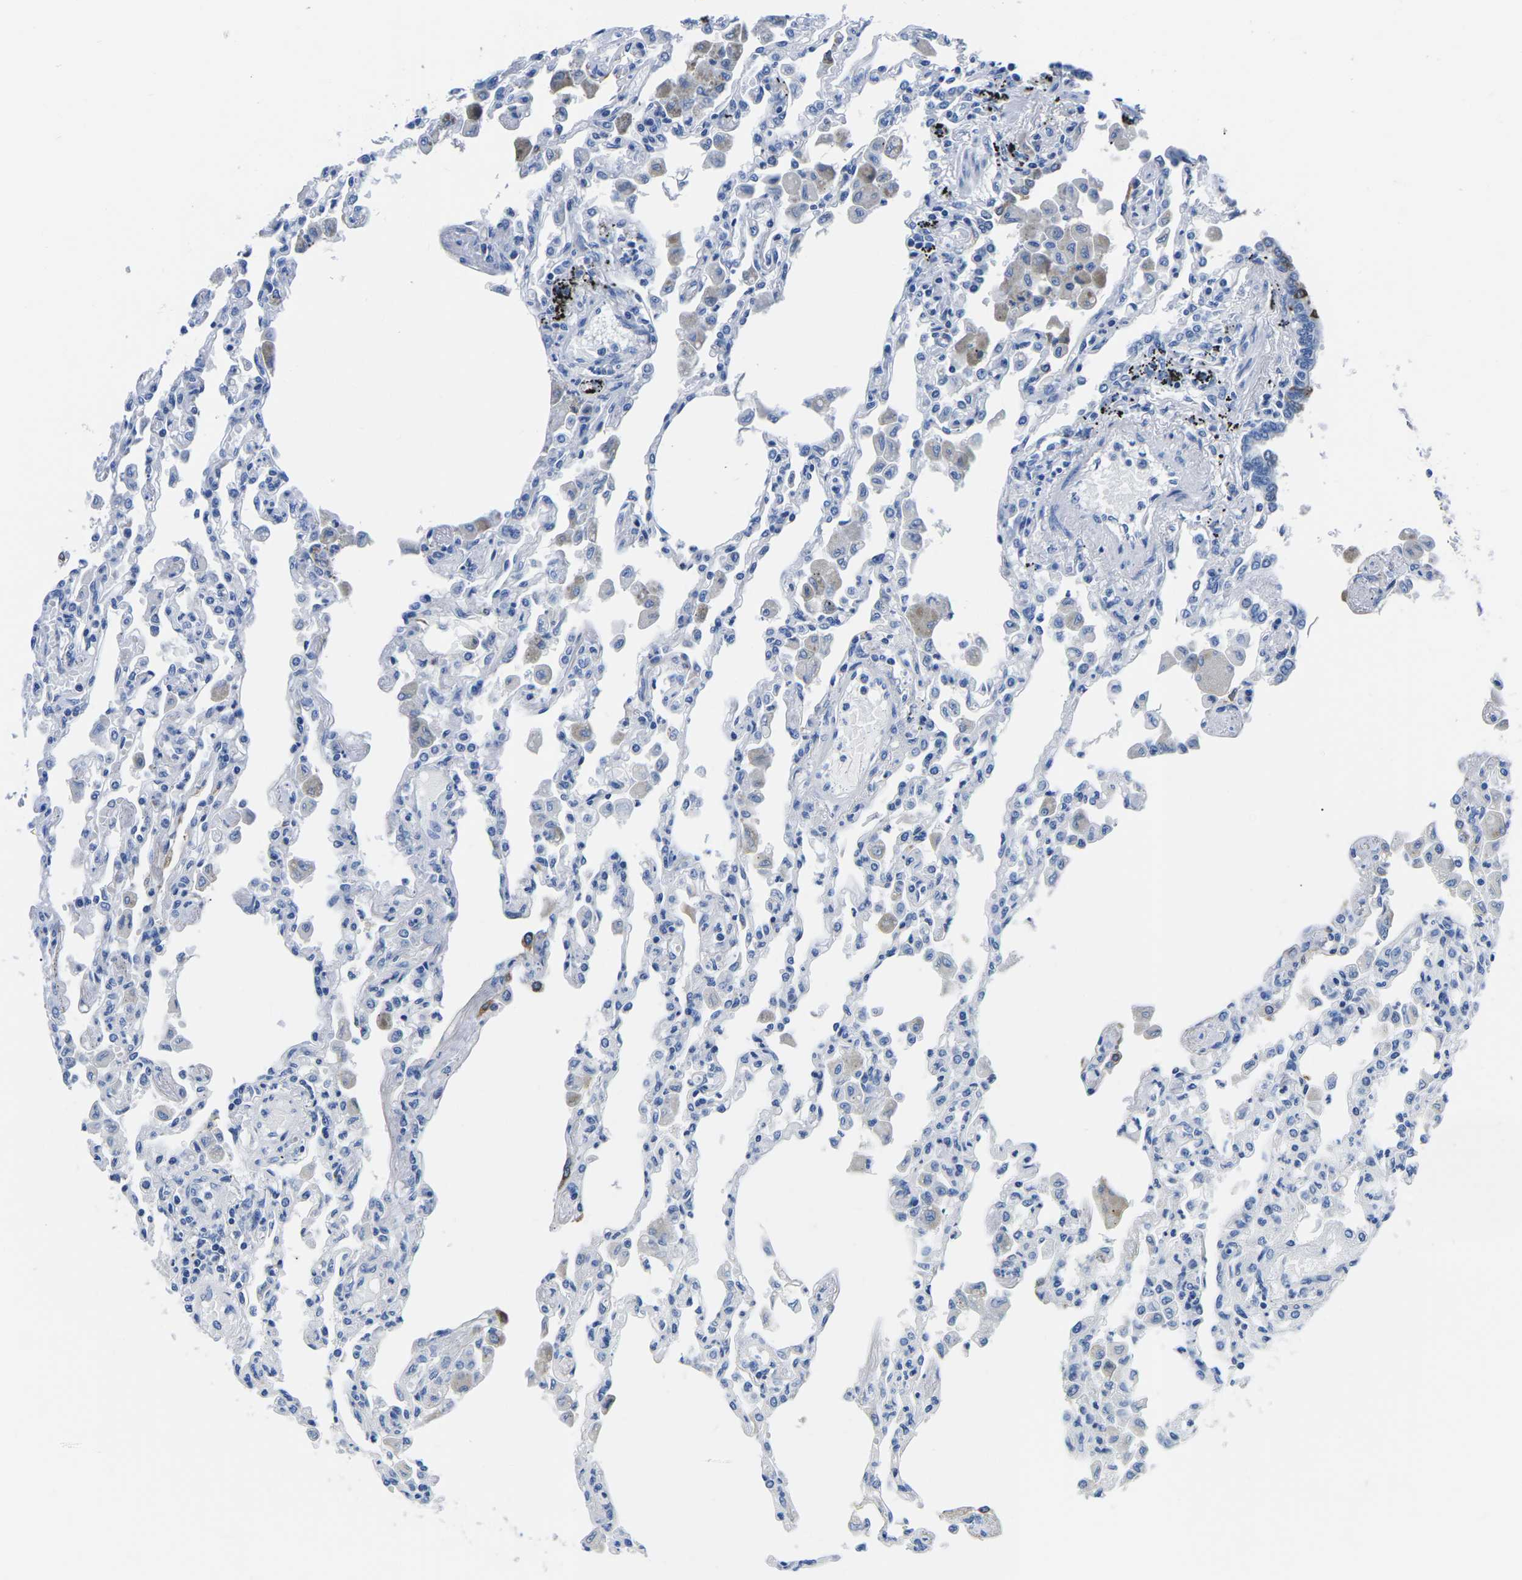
{"staining": {"intensity": "negative", "quantity": "none", "location": "none"}, "tissue": "lung", "cell_type": "Alveolar cells", "image_type": "normal", "snomed": [{"axis": "morphology", "description": "Normal tissue, NOS"}, {"axis": "topography", "description": "Bronchus"}, {"axis": "topography", "description": "Lung"}], "caption": "Immunohistochemistry (IHC) micrograph of unremarkable lung: lung stained with DAB shows no significant protein staining in alveolar cells.", "gene": "CYP1A2", "patient": {"sex": "female", "age": 49}}